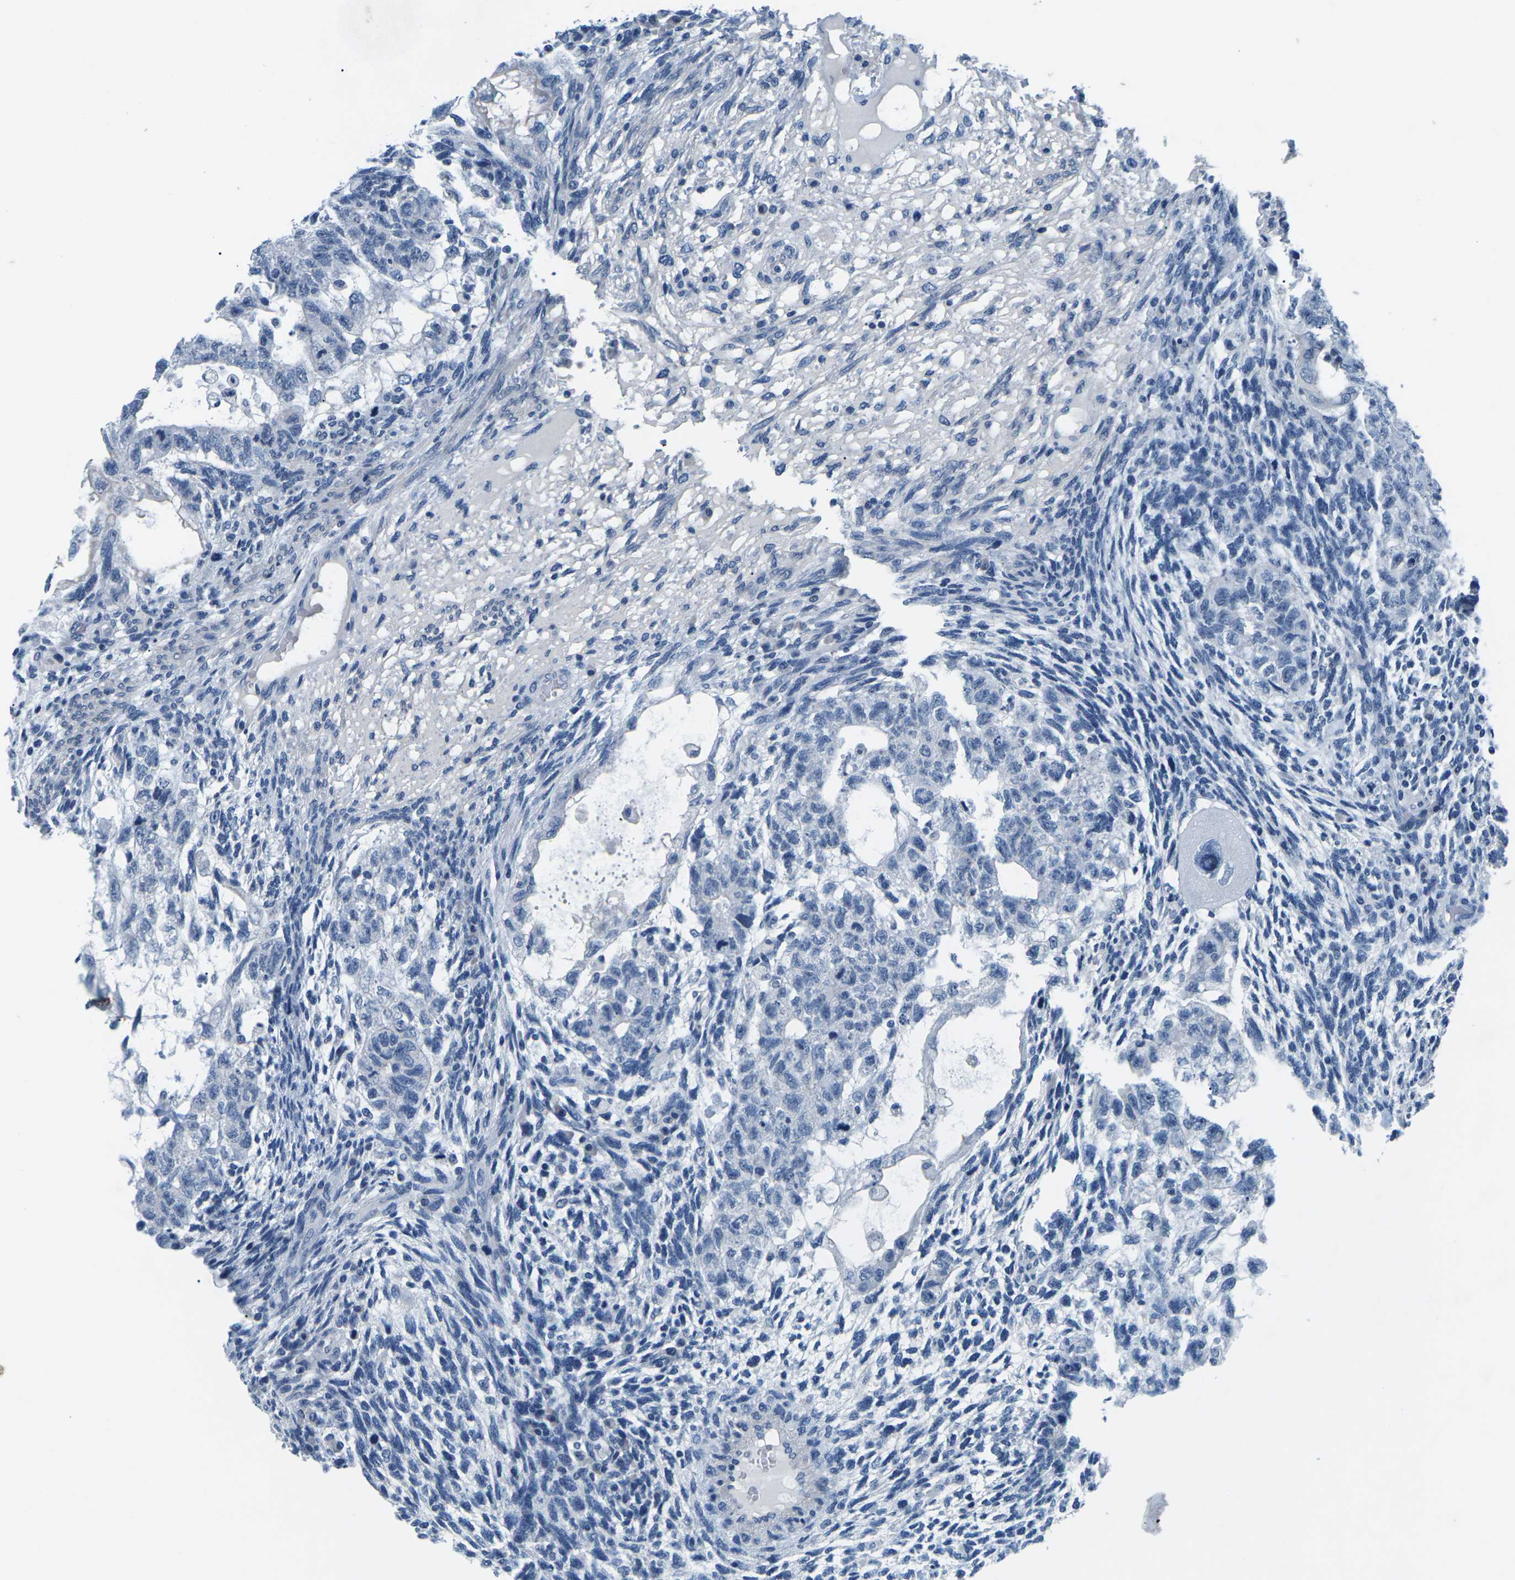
{"staining": {"intensity": "negative", "quantity": "none", "location": "none"}, "tissue": "testis cancer", "cell_type": "Tumor cells", "image_type": "cancer", "snomed": [{"axis": "morphology", "description": "Normal tissue, NOS"}, {"axis": "morphology", "description": "Carcinoma, Embryonal, NOS"}, {"axis": "topography", "description": "Testis"}], "caption": "This is an IHC histopathology image of human testis cancer (embryonal carcinoma). There is no staining in tumor cells.", "gene": "UMOD", "patient": {"sex": "male", "age": 36}}